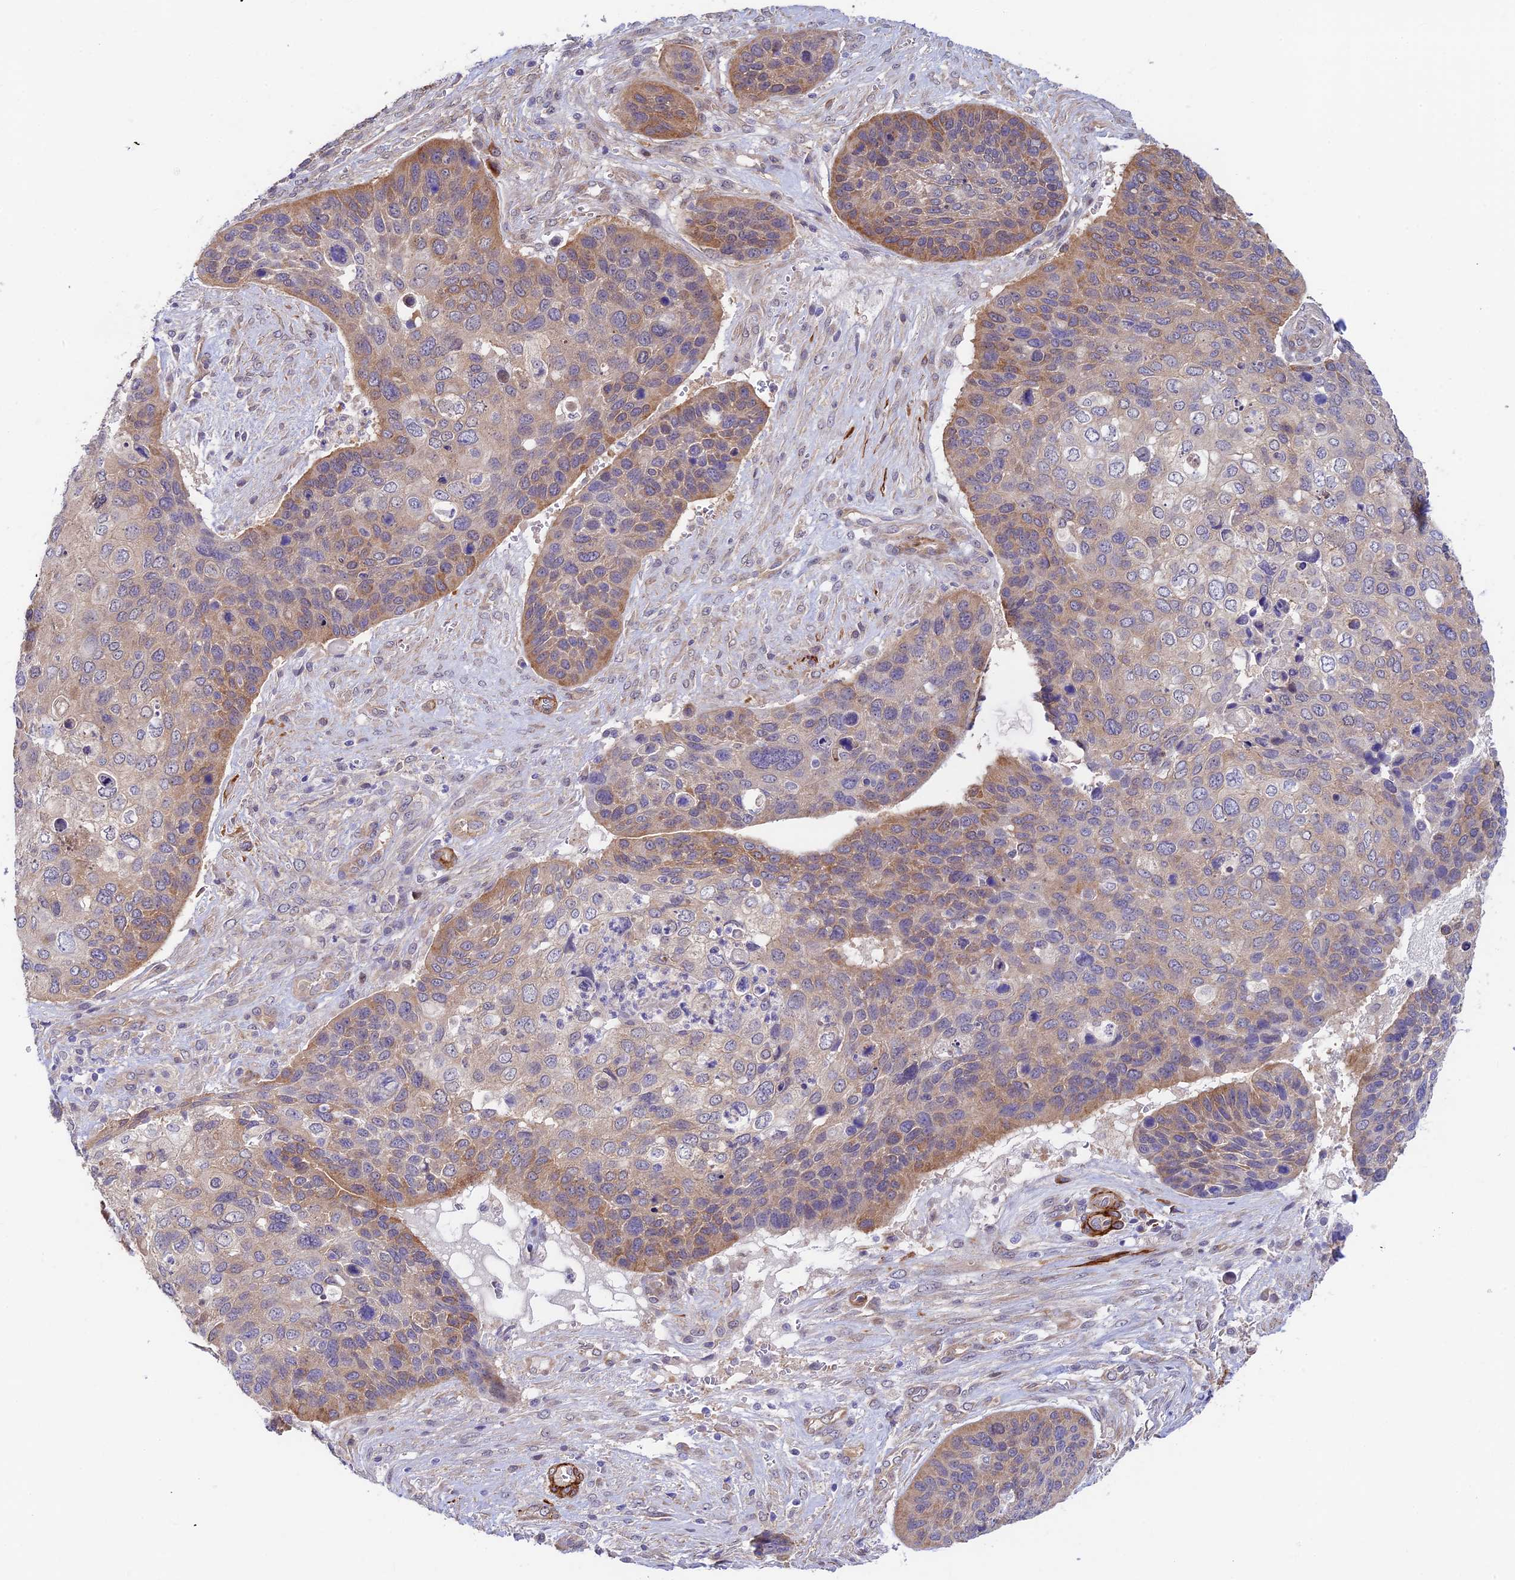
{"staining": {"intensity": "moderate", "quantity": "25%-75%", "location": "cytoplasmic/membranous"}, "tissue": "skin cancer", "cell_type": "Tumor cells", "image_type": "cancer", "snomed": [{"axis": "morphology", "description": "Basal cell carcinoma"}, {"axis": "topography", "description": "Skin"}], "caption": "A histopathology image showing moderate cytoplasmic/membranous positivity in about 25%-75% of tumor cells in skin cancer, as visualized by brown immunohistochemical staining.", "gene": "ANKRD50", "patient": {"sex": "female", "age": 74}}